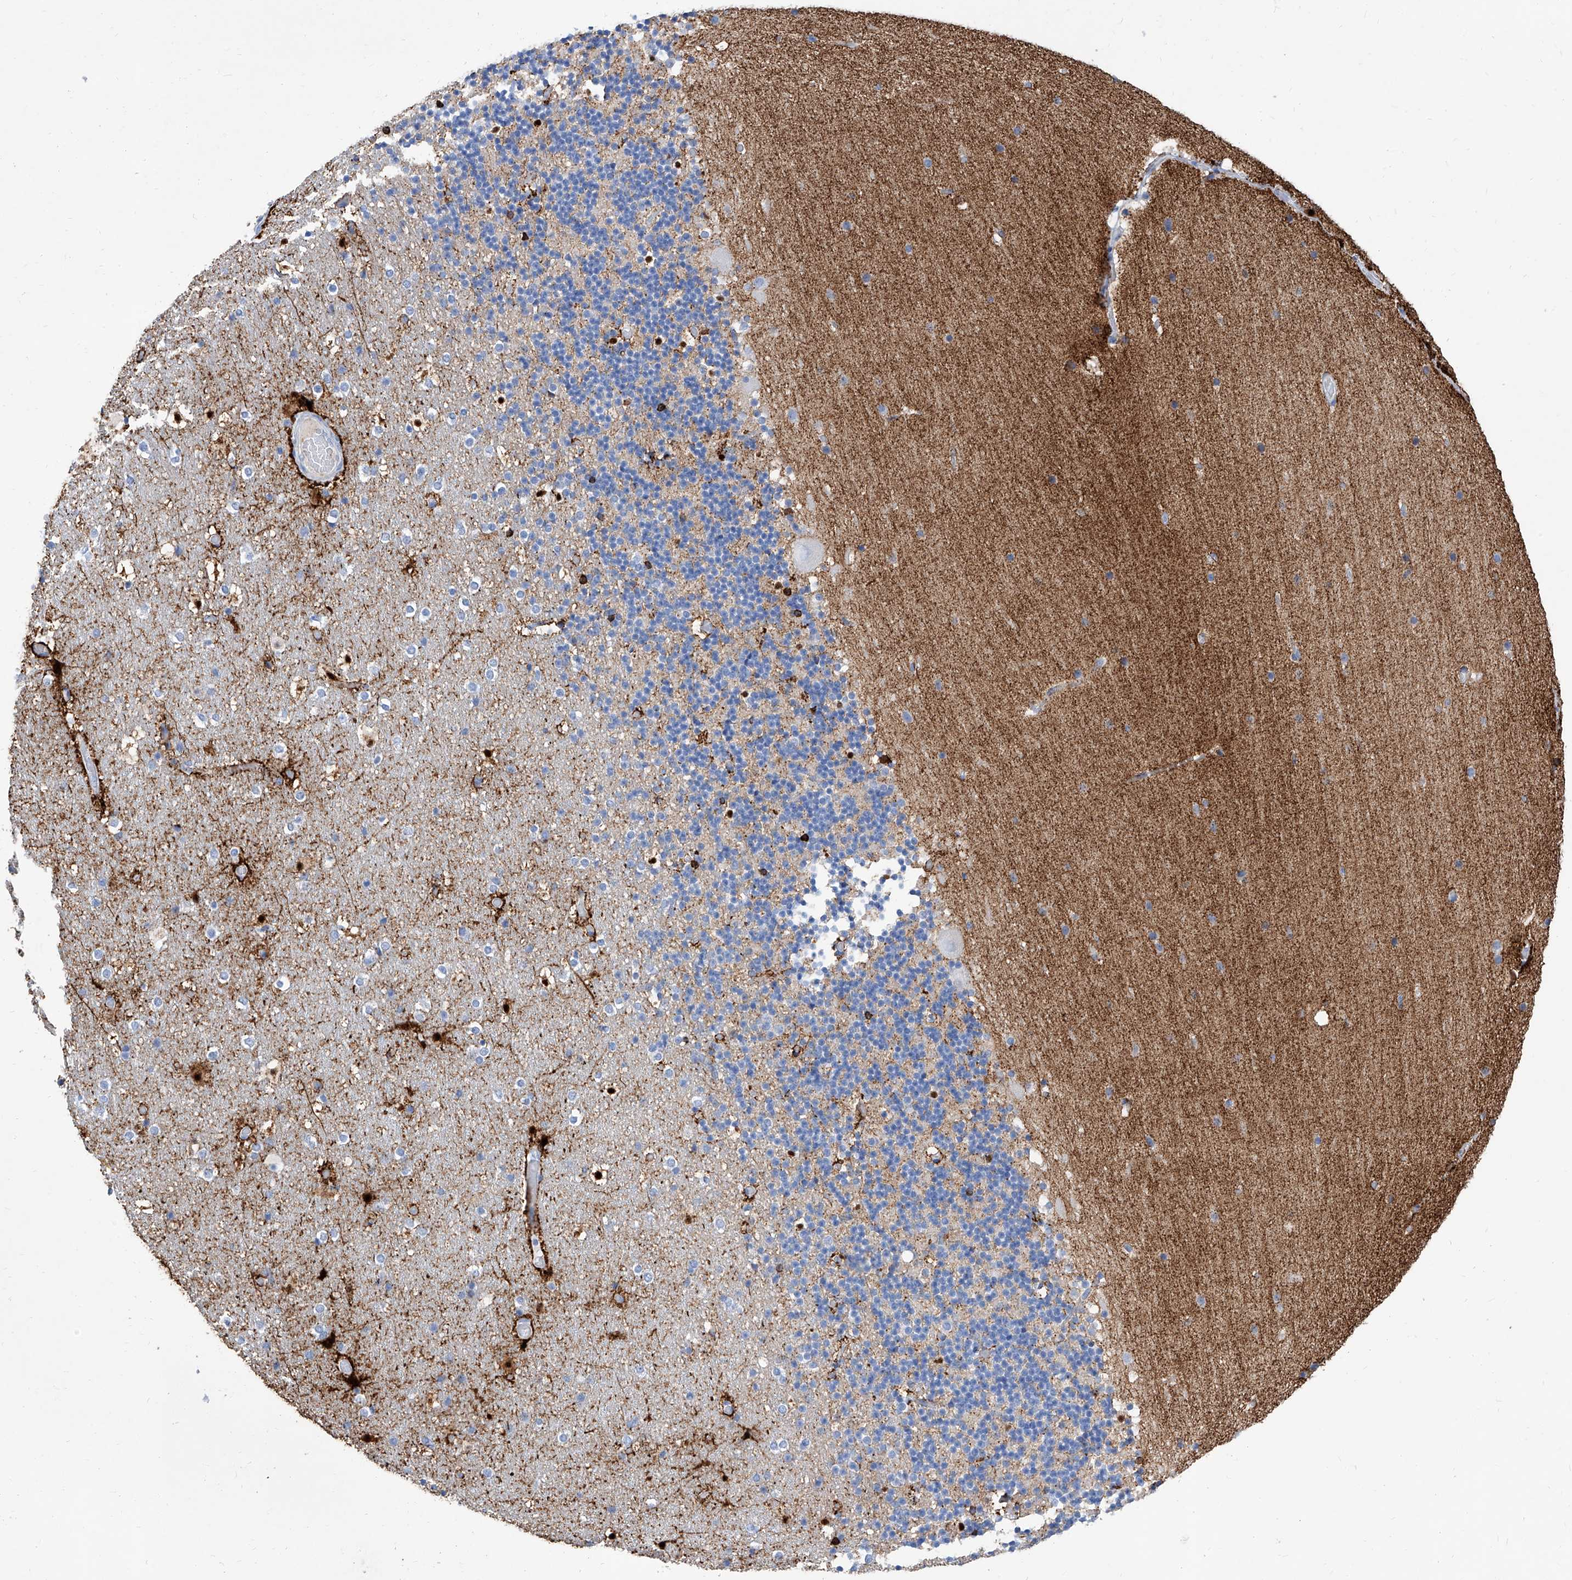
{"staining": {"intensity": "moderate", "quantity": "<25%", "location": "cytoplasmic/membranous"}, "tissue": "cerebellum", "cell_type": "Cells in granular layer", "image_type": "normal", "snomed": [{"axis": "morphology", "description": "Normal tissue, NOS"}, {"axis": "topography", "description": "Cerebellum"}], "caption": "Approximately <25% of cells in granular layer in unremarkable human cerebellum demonstrate moderate cytoplasmic/membranous protein staining as visualized by brown immunohistochemical staining.", "gene": "SLC25A29", "patient": {"sex": "male", "age": 57}}